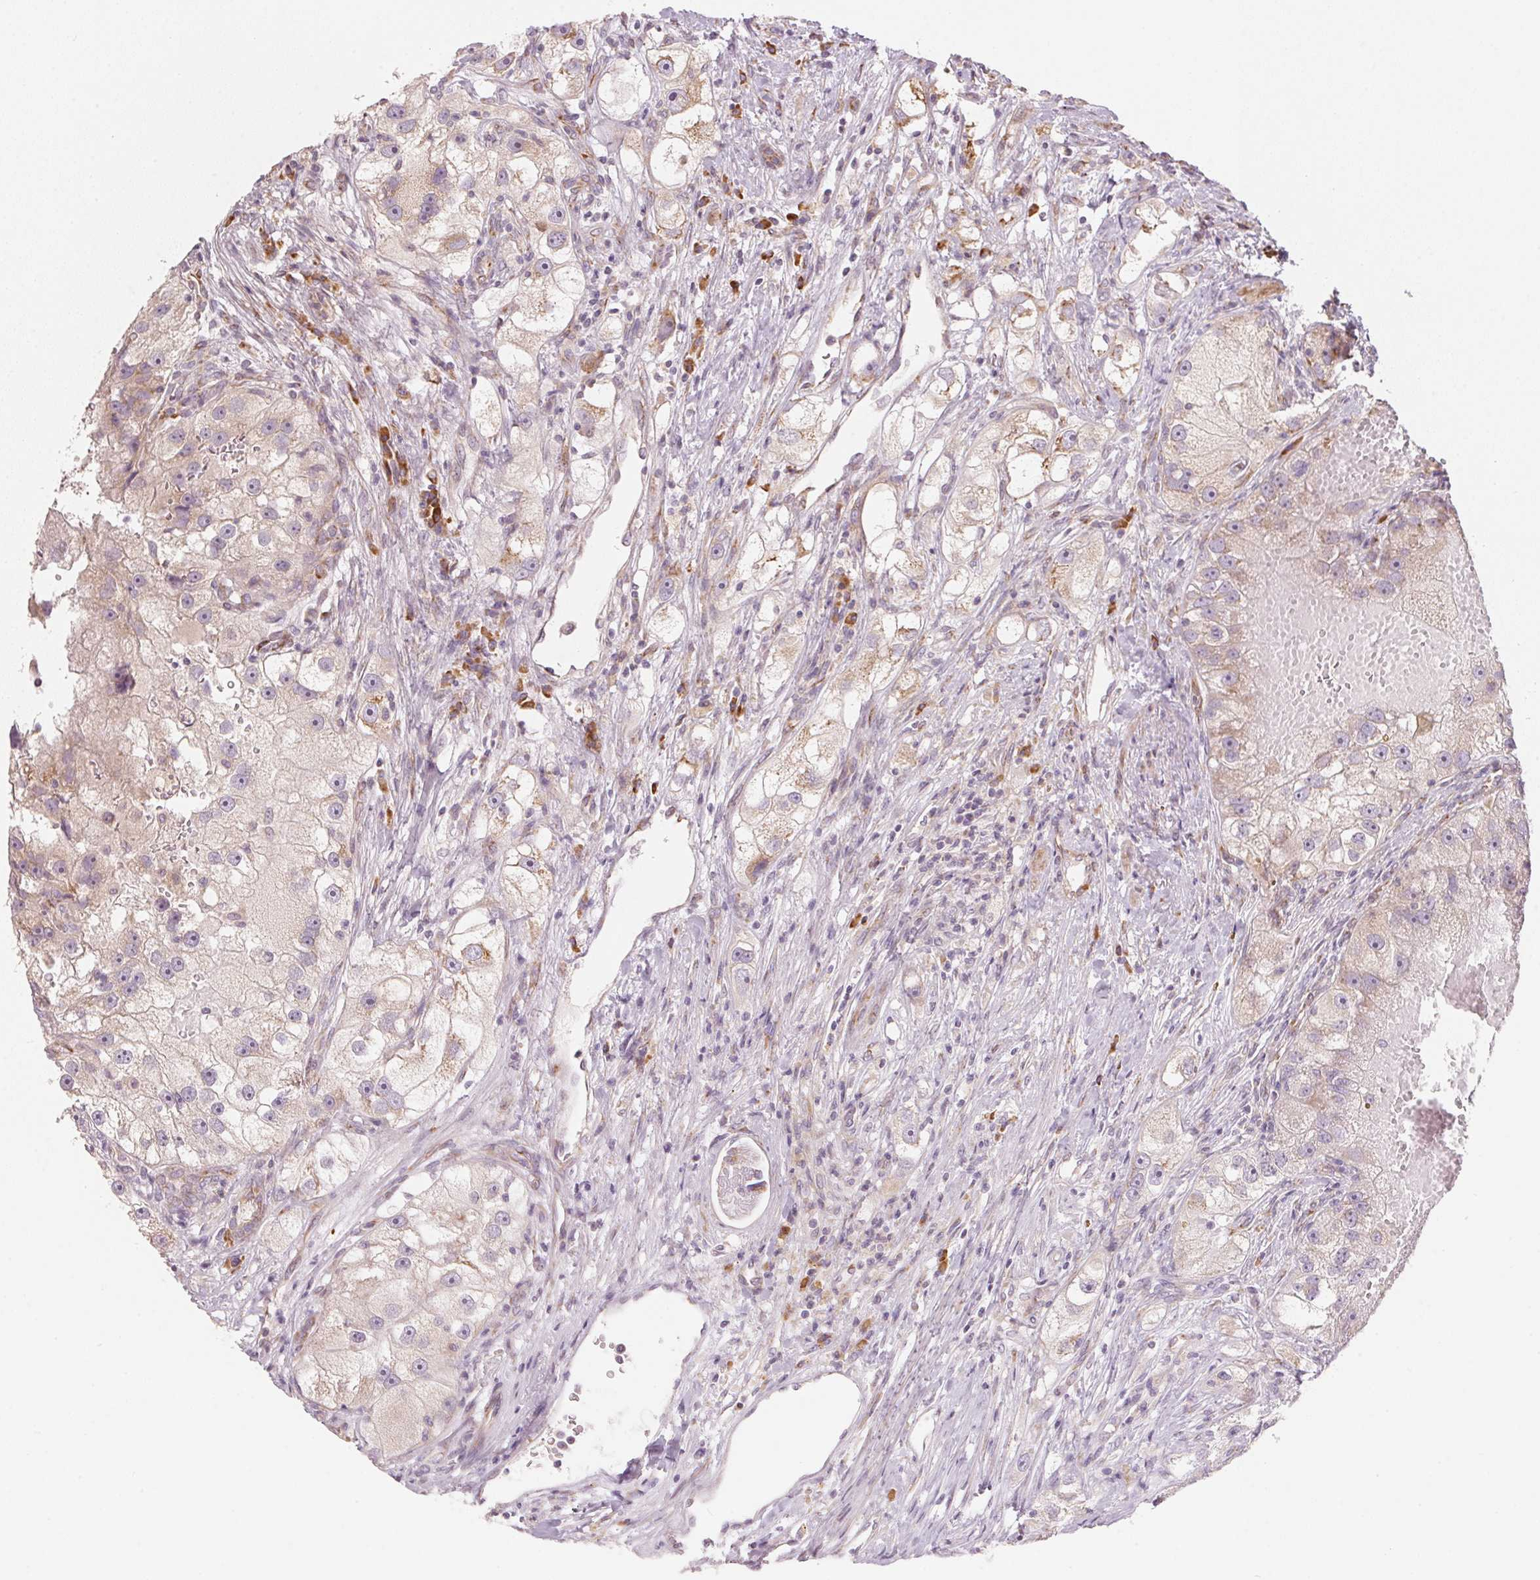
{"staining": {"intensity": "weak", "quantity": "<25%", "location": "cytoplasmic/membranous"}, "tissue": "renal cancer", "cell_type": "Tumor cells", "image_type": "cancer", "snomed": [{"axis": "morphology", "description": "Adenocarcinoma, NOS"}, {"axis": "topography", "description": "Kidney"}], "caption": "An IHC histopathology image of renal cancer is shown. There is no staining in tumor cells of renal cancer.", "gene": "BLOC1S2", "patient": {"sex": "male", "age": 63}}